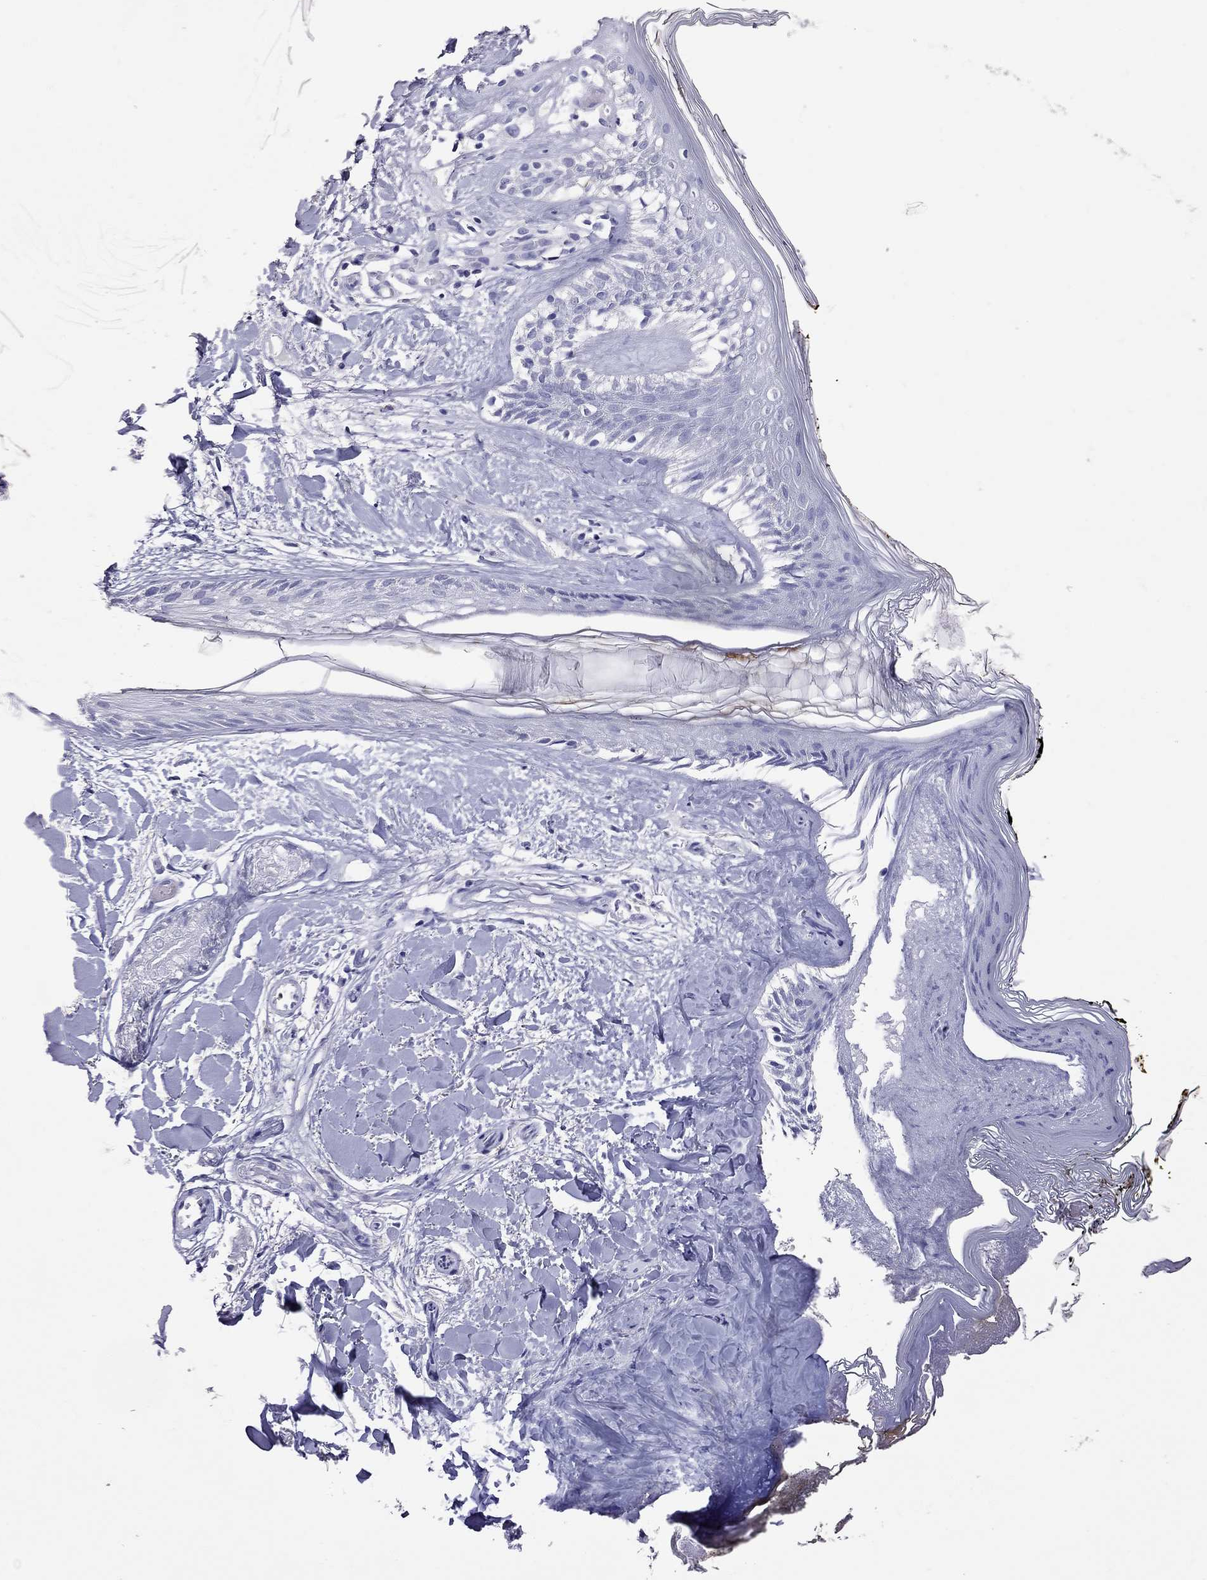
{"staining": {"intensity": "negative", "quantity": "none", "location": "none"}, "tissue": "skin", "cell_type": "Fibroblasts", "image_type": "normal", "snomed": [{"axis": "morphology", "description": "Normal tissue, NOS"}, {"axis": "topography", "description": "Skin"}], "caption": "The micrograph shows no staining of fibroblasts in benign skin.", "gene": "SLAMF1", "patient": {"sex": "female", "age": 34}}